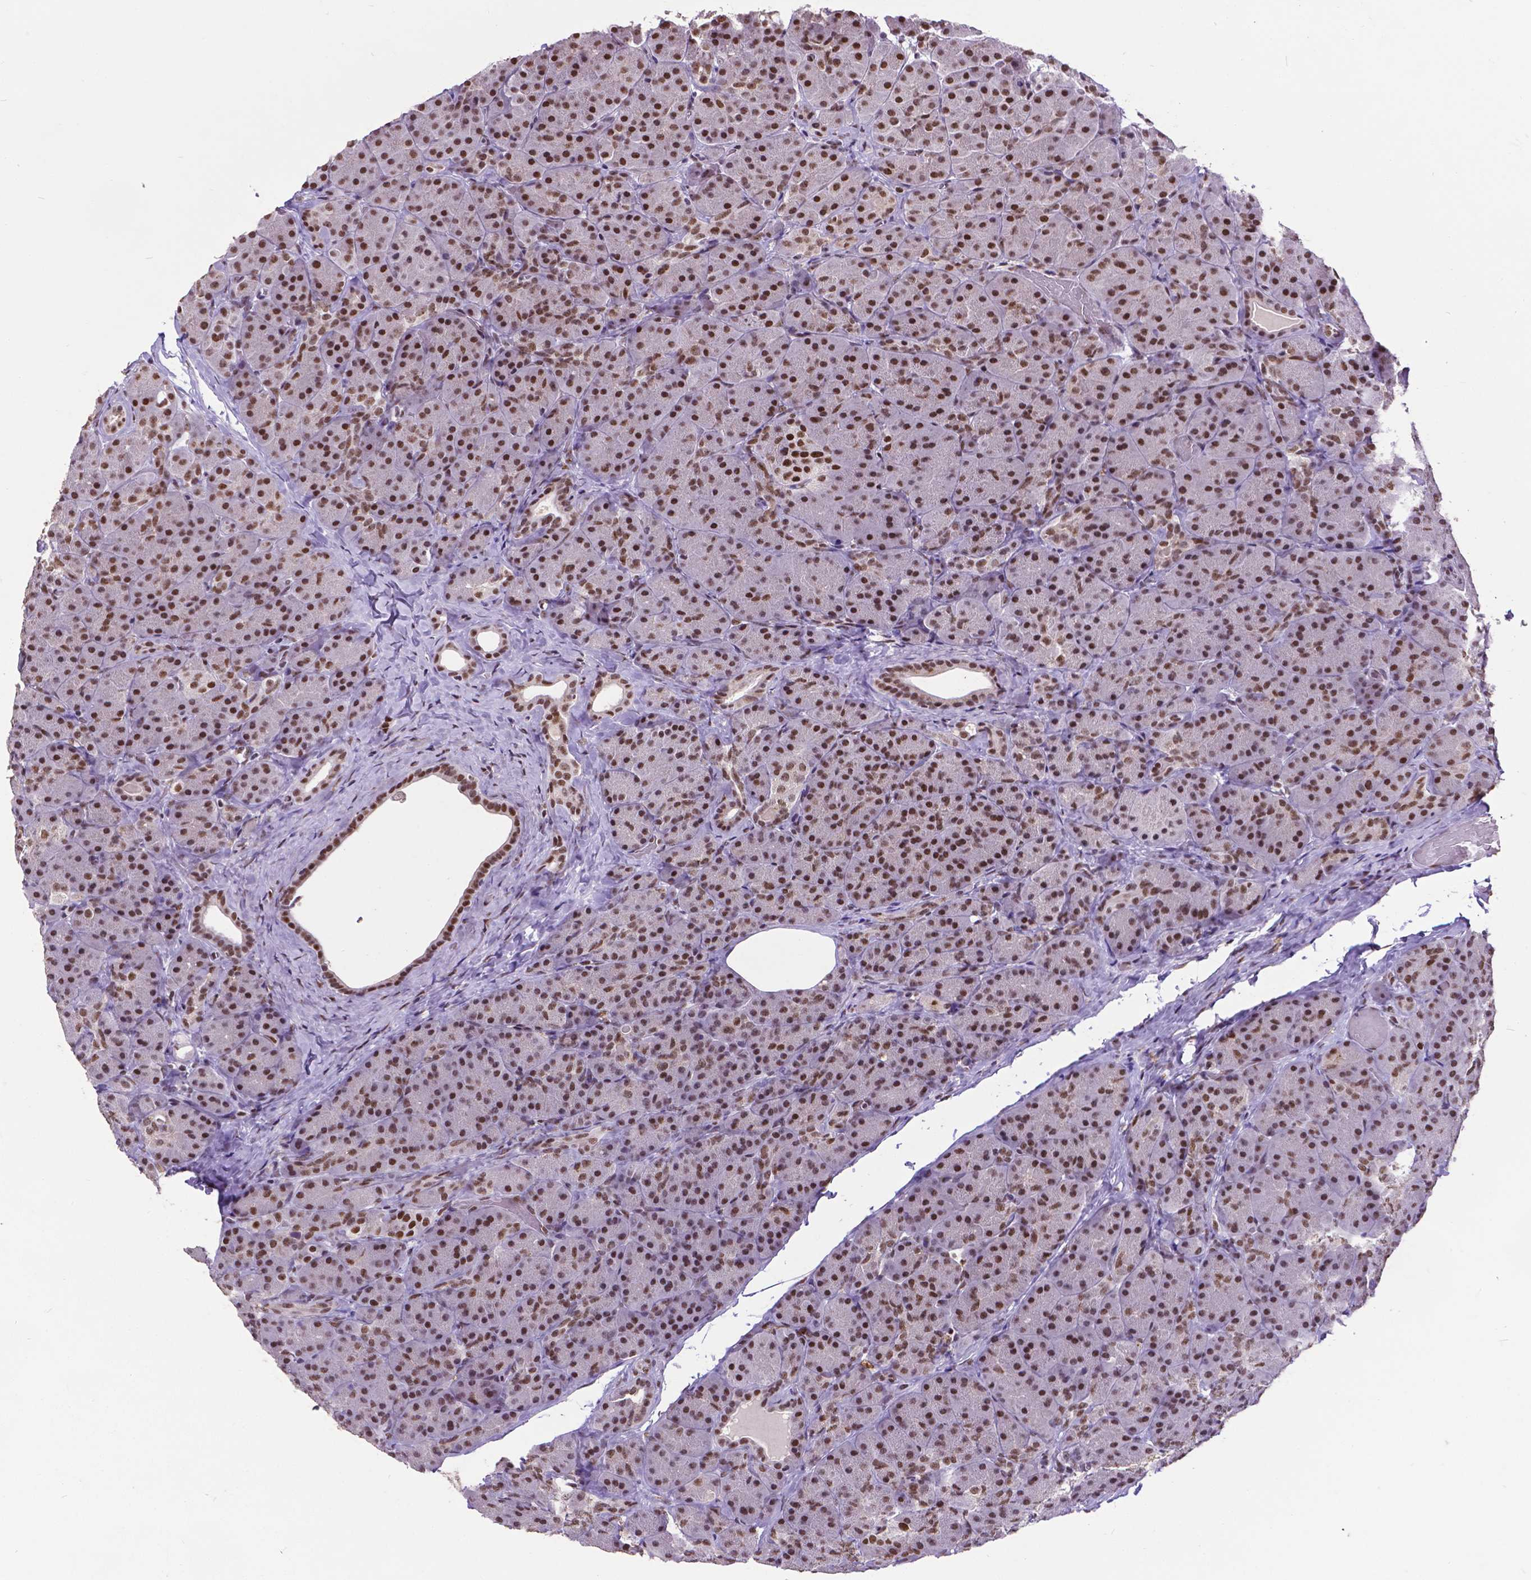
{"staining": {"intensity": "strong", "quantity": "25%-75%", "location": "nuclear"}, "tissue": "pancreas", "cell_type": "Exocrine glandular cells", "image_type": "normal", "snomed": [{"axis": "morphology", "description": "Normal tissue, NOS"}, {"axis": "topography", "description": "Pancreas"}], "caption": "Protein staining shows strong nuclear staining in about 25%-75% of exocrine glandular cells in benign pancreas. (DAB IHC, brown staining for protein, blue staining for nuclei).", "gene": "ATRX", "patient": {"sex": "male", "age": 57}}